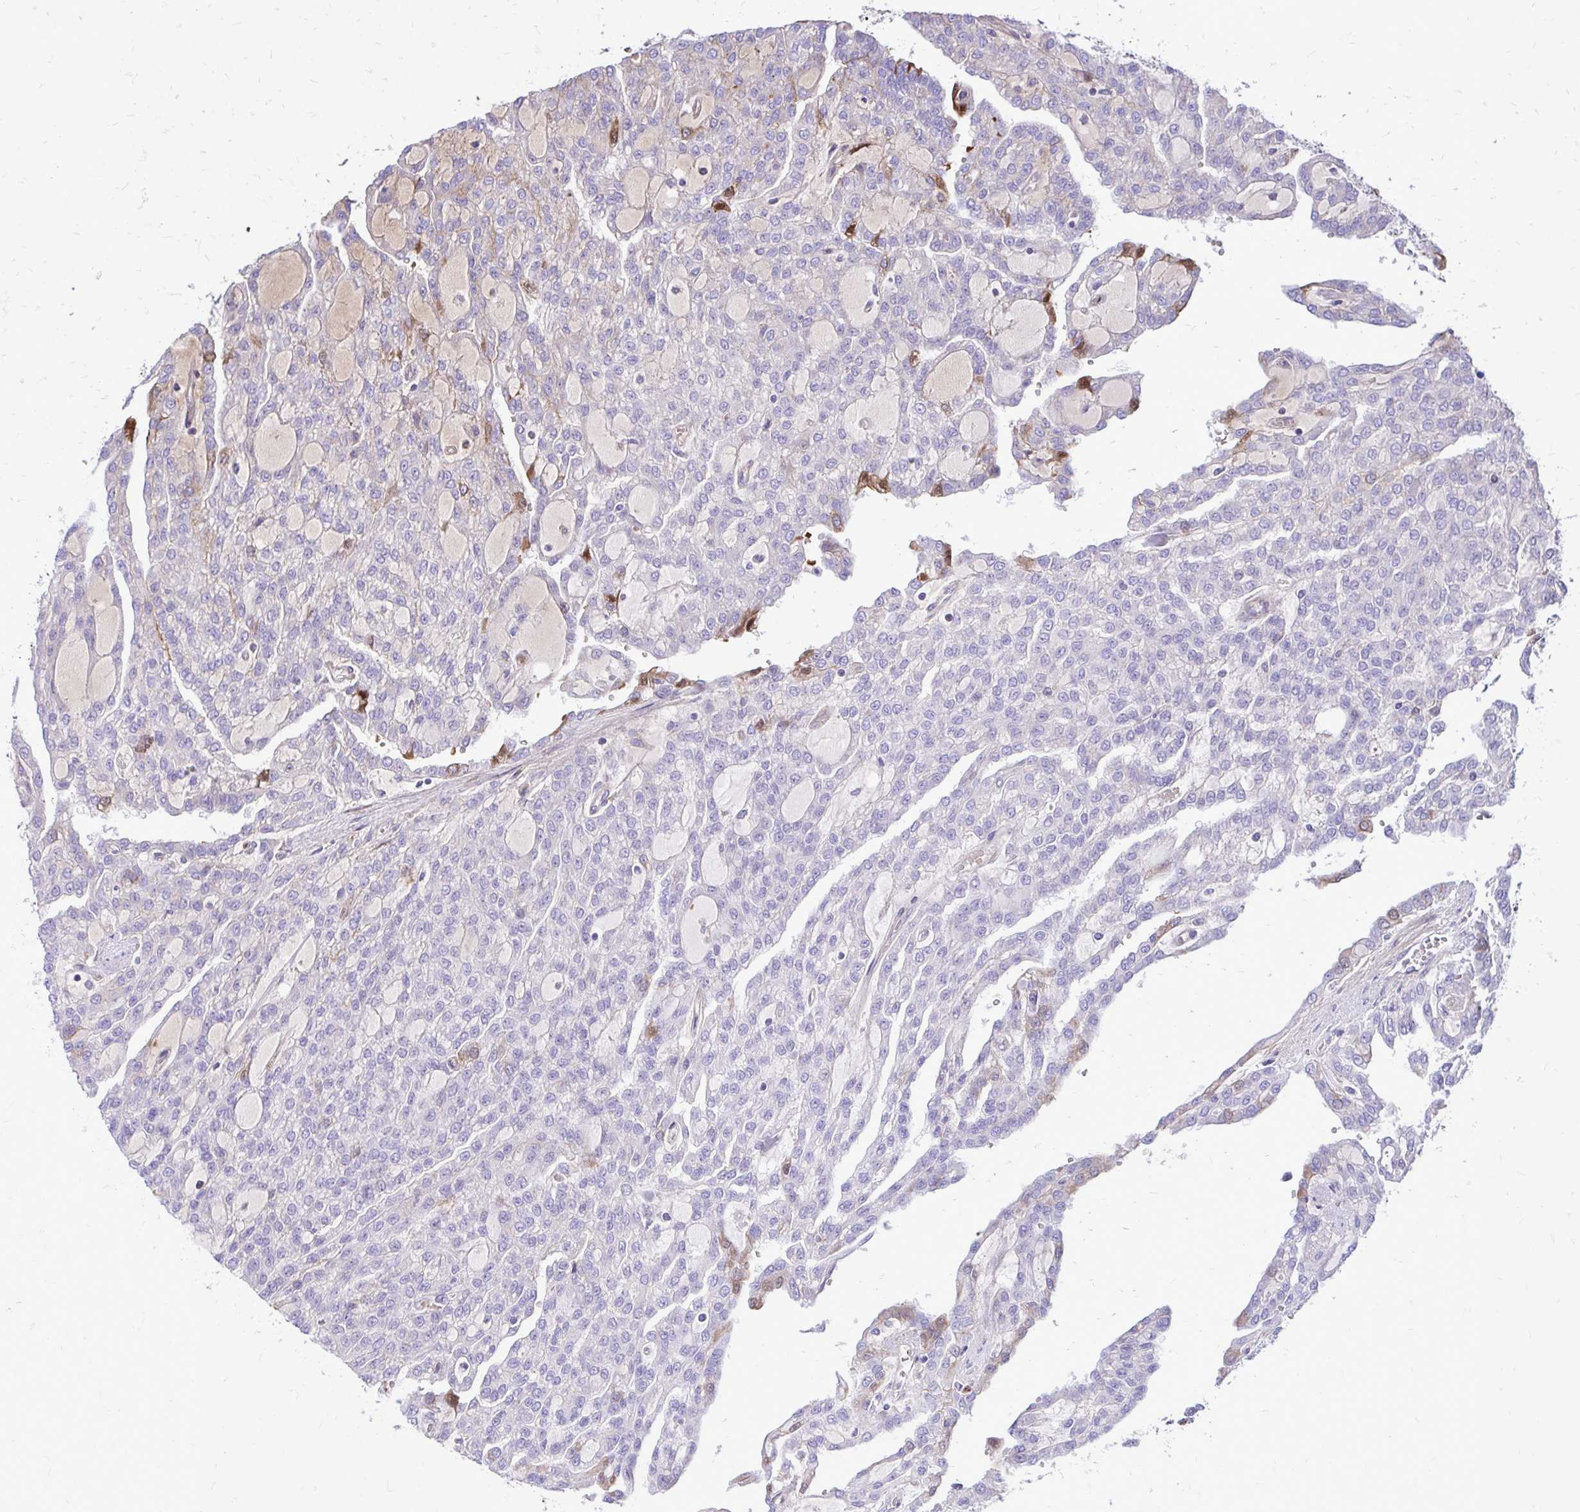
{"staining": {"intensity": "negative", "quantity": "none", "location": "none"}, "tissue": "renal cancer", "cell_type": "Tumor cells", "image_type": "cancer", "snomed": [{"axis": "morphology", "description": "Adenocarcinoma, NOS"}, {"axis": "topography", "description": "Kidney"}], "caption": "The IHC image has no significant positivity in tumor cells of renal adenocarcinoma tissue.", "gene": "ATP13A2", "patient": {"sex": "male", "age": 63}}